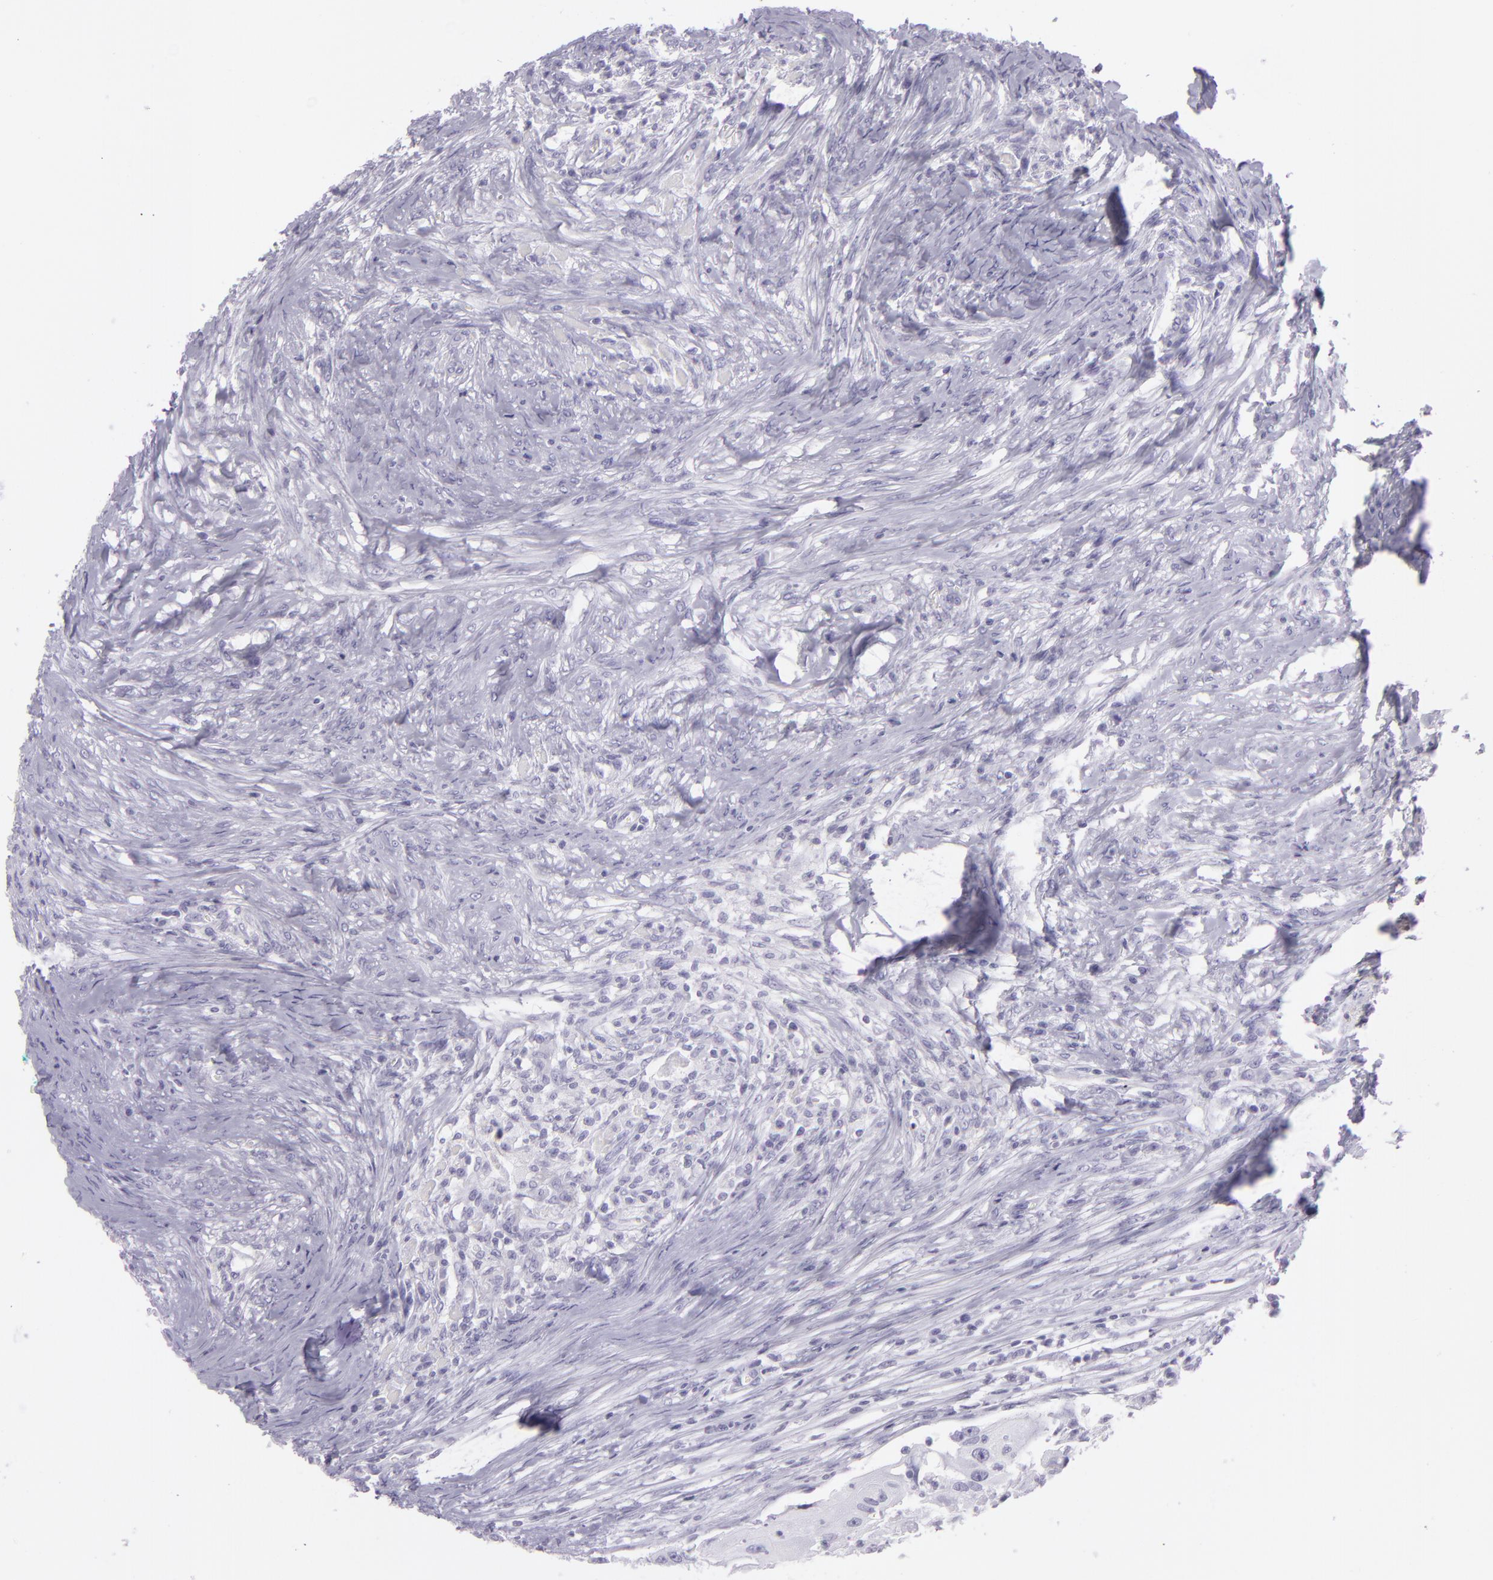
{"staining": {"intensity": "negative", "quantity": "none", "location": "none"}, "tissue": "head and neck cancer", "cell_type": "Tumor cells", "image_type": "cancer", "snomed": [{"axis": "morphology", "description": "Squamous cell carcinoma, NOS"}, {"axis": "topography", "description": "Head-Neck"}], "caption": "There is no significant positivity in tumor cells of head and neck cancer (squamous cell carcinoma). The staining is performed using DAB (3,3'-diaminobenzidine) brown chromogen with nuclei counter-stained in using hematoxylin.", "gene": "MUC6", "patient": {"sex": "male", "age": 64}}